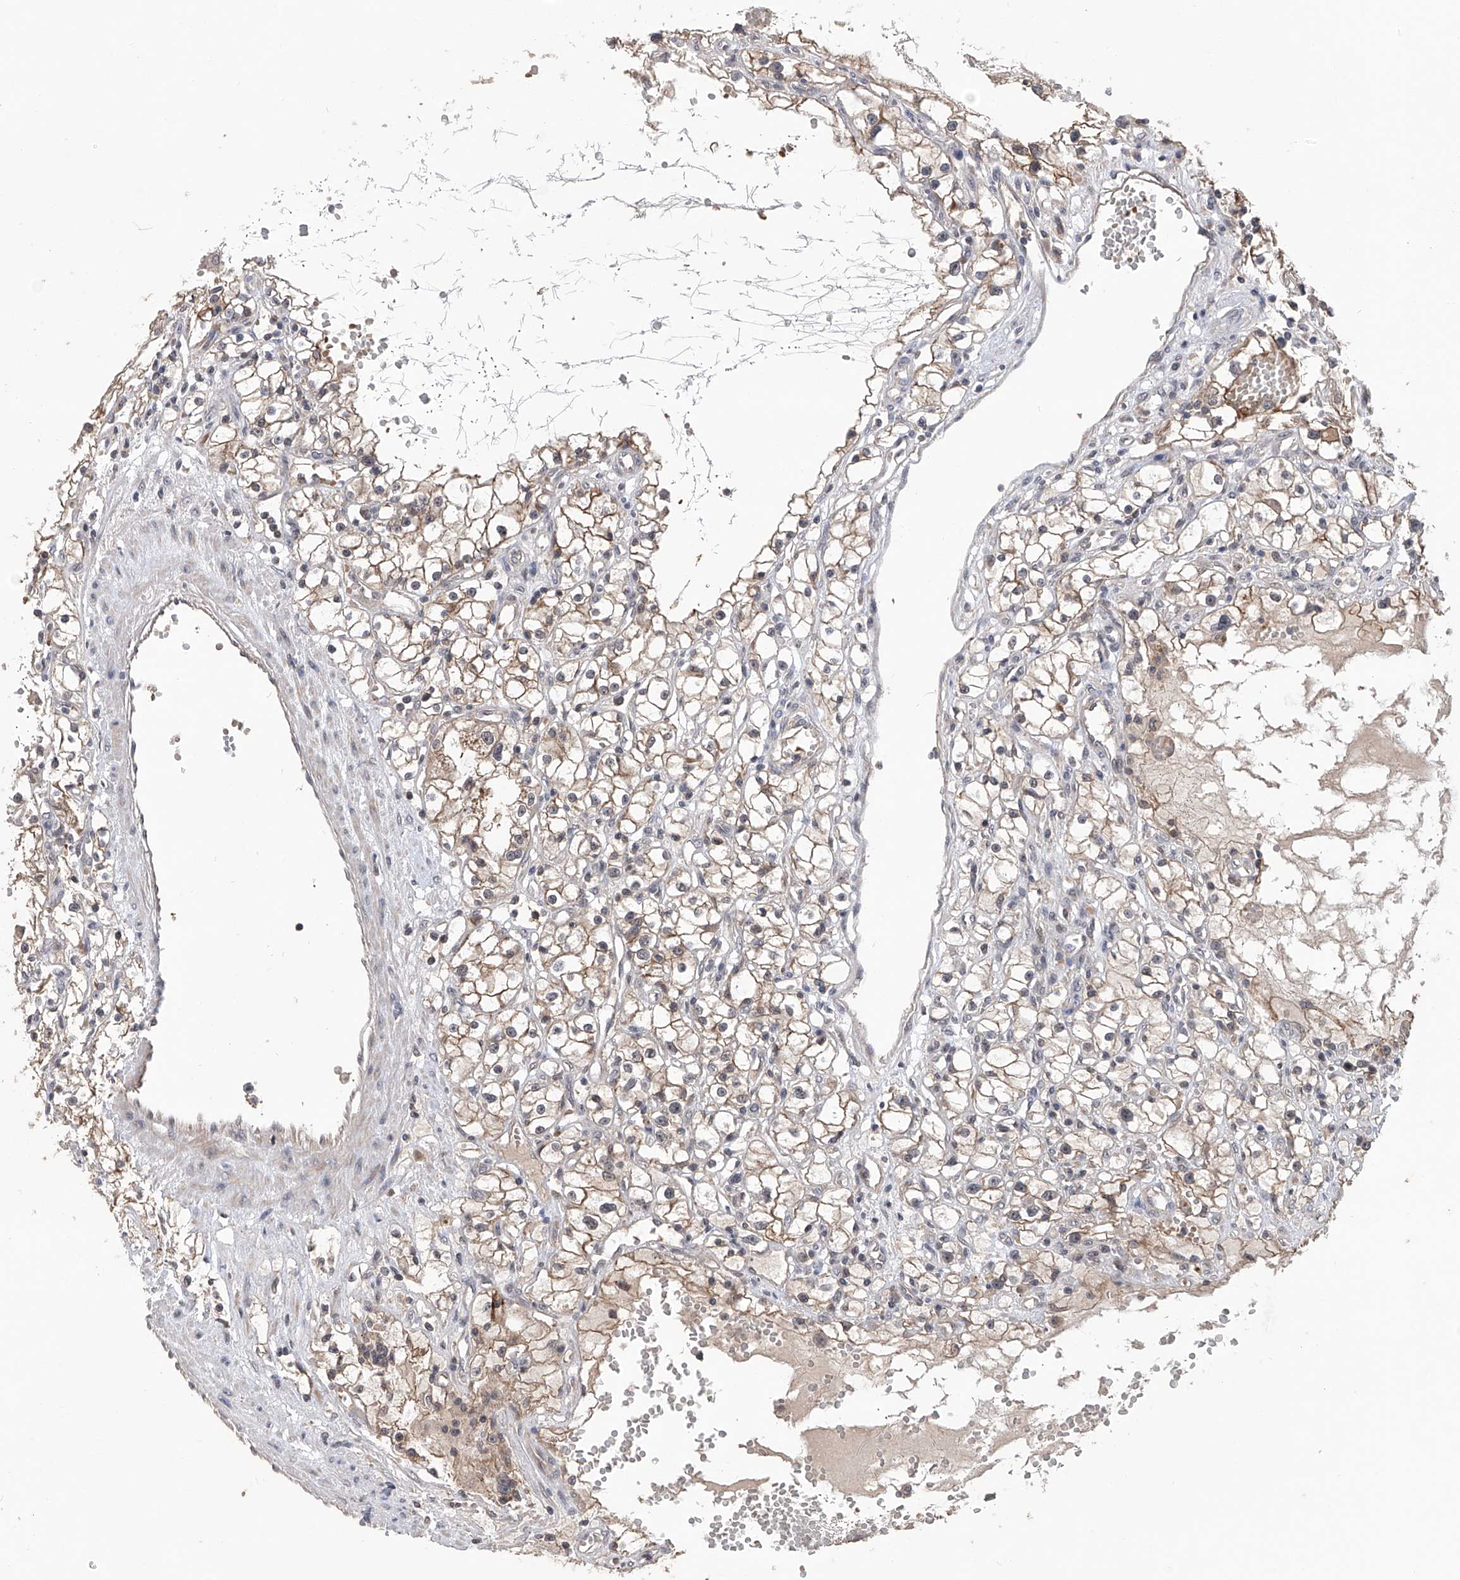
{"staining": {"intensity": "moderate", "quantity": "25%-75%", "location": "cytoplasmic/membranous"}, "tissue": "renal cancer", "cell_type": "Tumor cells", "image_type": "cancer", "snomed": [{"axis": "morphology", "description": "Adenocarcinoma, NOS"}, {"axis": "topography", "description": "Kidney"}], "caption": "Immunohistochemistry (DAB) staining of renal adenocarcinoma demonstrates moderate cytoplasmic/membranous protein positivity in about 25%-75% of tumor cells.", "gene": "LYSMD4", "patient": {"sex": "male", "age": 56}}